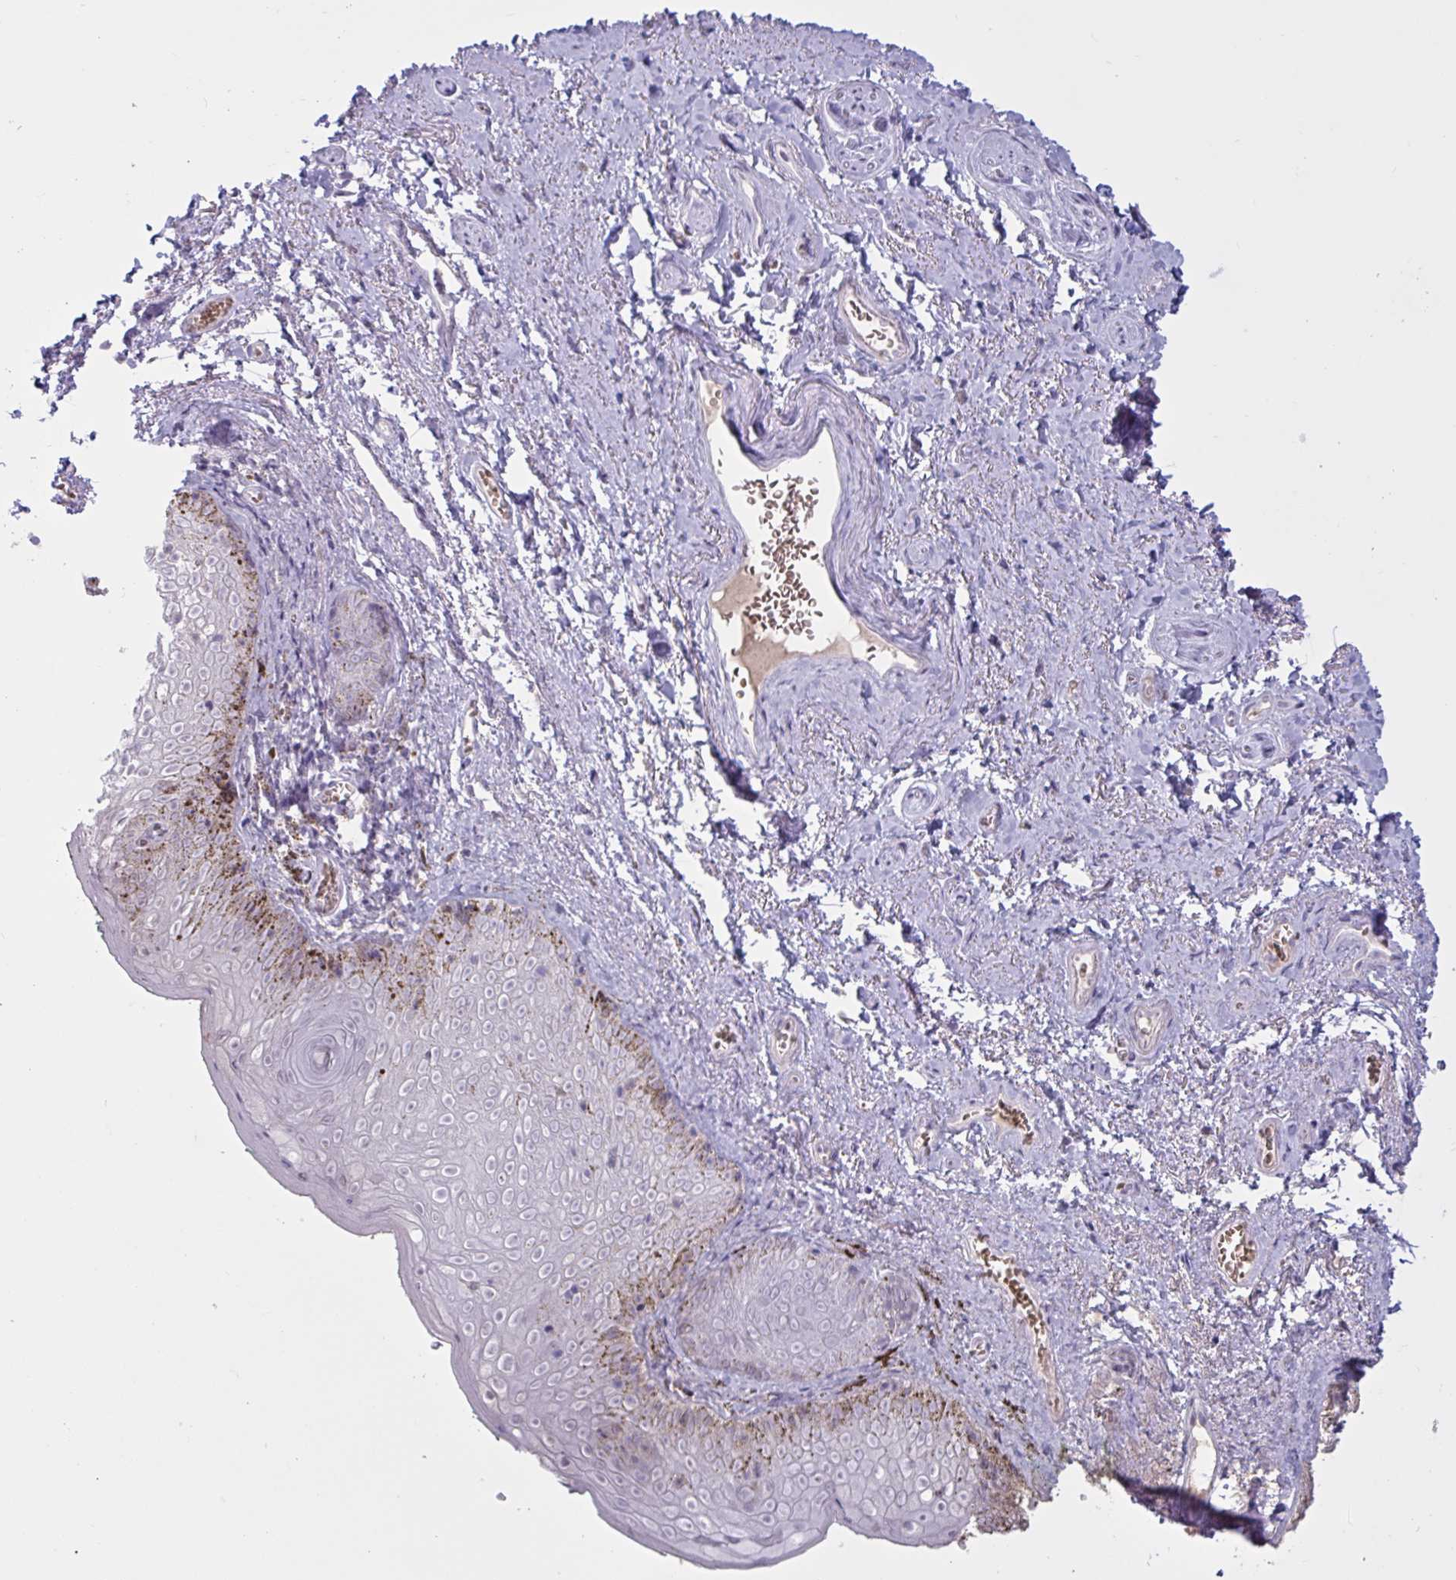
{"staining": {"intensity": "negative", "quantity": "none", "location": "none"}, "tissue": "vagina", "cell_type": "Squamous epithelial cells", "image_type": "normal", "snomed": [{"axis": "morphology", "description": "Normal tissue, NOS"}, {"axis": "topography", "description": "Vulva"}, {"axis": "topography", "description": "Vagina"}, {"axis": "topography", "description": "Peripheral nerve tissue"}], "caption": "A high-resolution micrograph shows immunohistochemistry (IHC) staining of normal vagina, which demonstrates no significant expression in squamous epithelial cells.", "gene": "ENSG00000281613", "patient": {"sex": "female", "age": 66}}